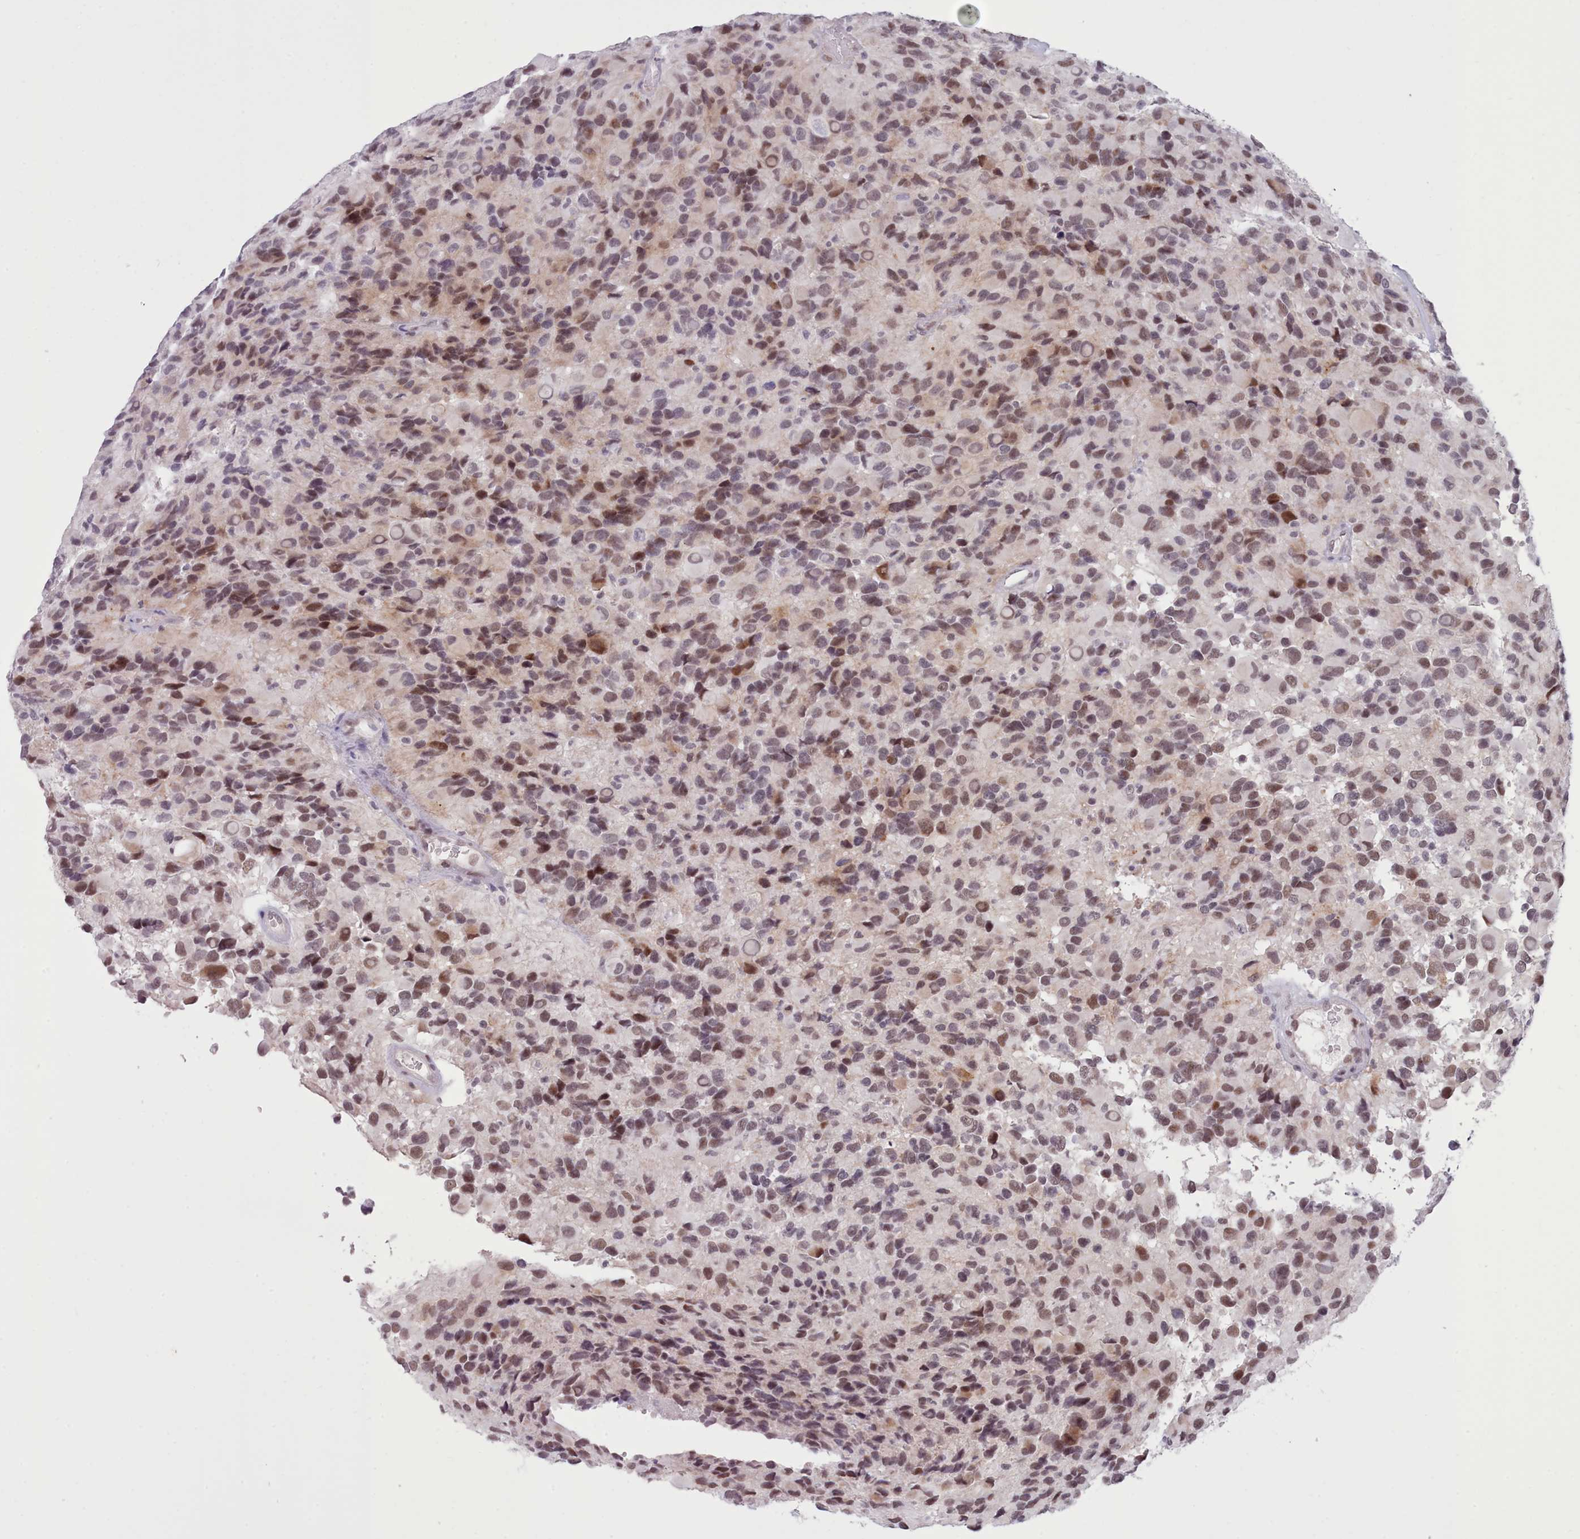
{"staining": {"intensity": "weak", "quantity": ">75%", "location": "nuclear"}, "tissue": "glioma", "cell_type": "Tumor cells", "image_type": "cancer", "snomed": [{"axis": "morphology", "description": "Glioma, malignant, High grade"}, {"axis": "topography", "description": "Brain"}], "caption": "Tumor cells show low levels of weak nuclear staining in about >75% of cells in human glioma.", "gene": "RFX1", "patient": {"sex": "male", "age": 77}}